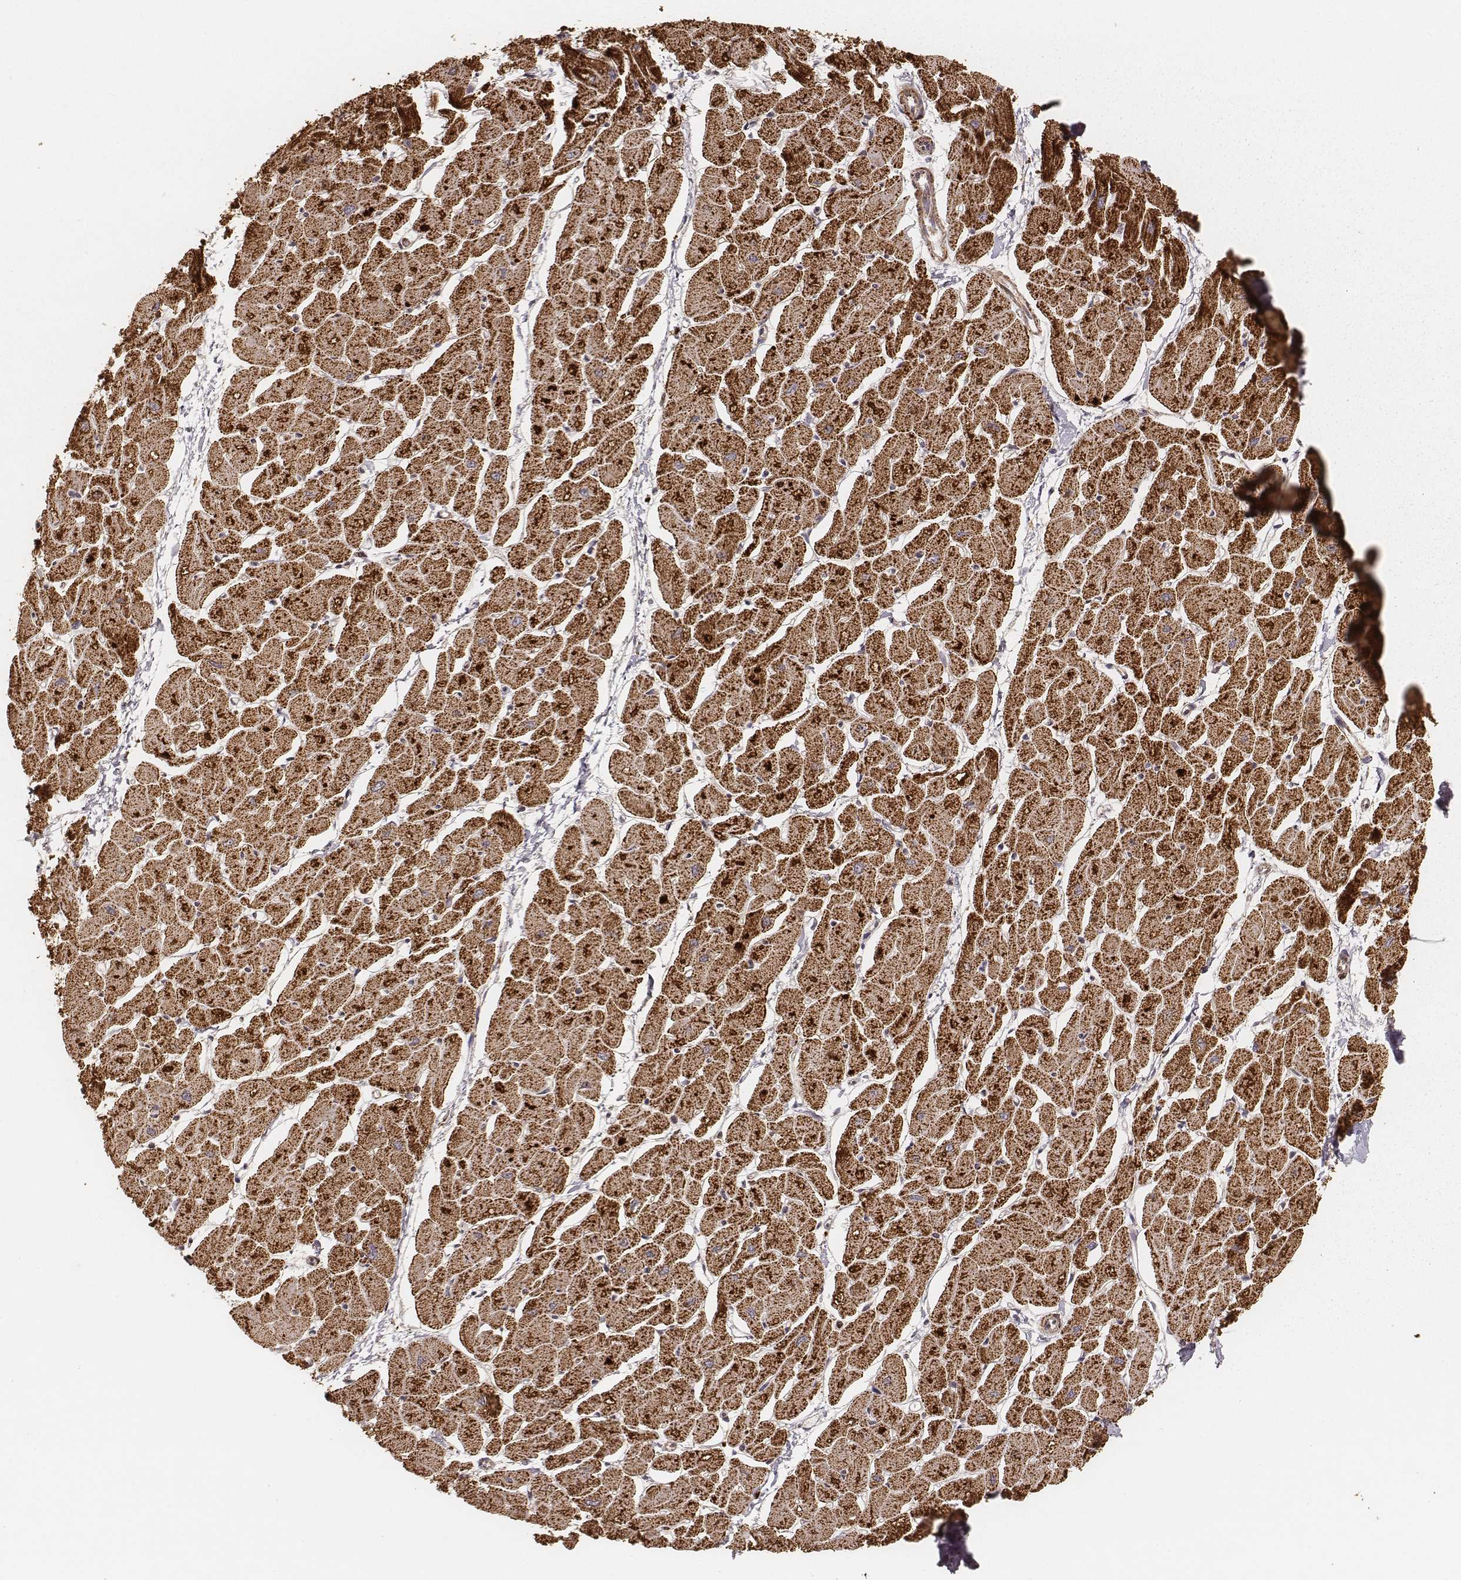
{"staining": {"intensity": "strong", "quantity": ">75%", "location": "cytoplasmic/membranous"}, "tissue": "heart muscle", "cell_type": "Cardiomyocytes", "image_type": "normal", "snomed": [{"axis": "morphology", "description": "Normal tissue, NOS"}, {"axis": "topography", "description": "Heart"}], "caption": "An IHC image of unremarkable tissue is shown. Protein staining in brown shows strong cytoplasmic/membranous positivity in heart muscle within cardiomyocytes.", "gene": "CS", "patient": {"sex": "male", "age": 57}}